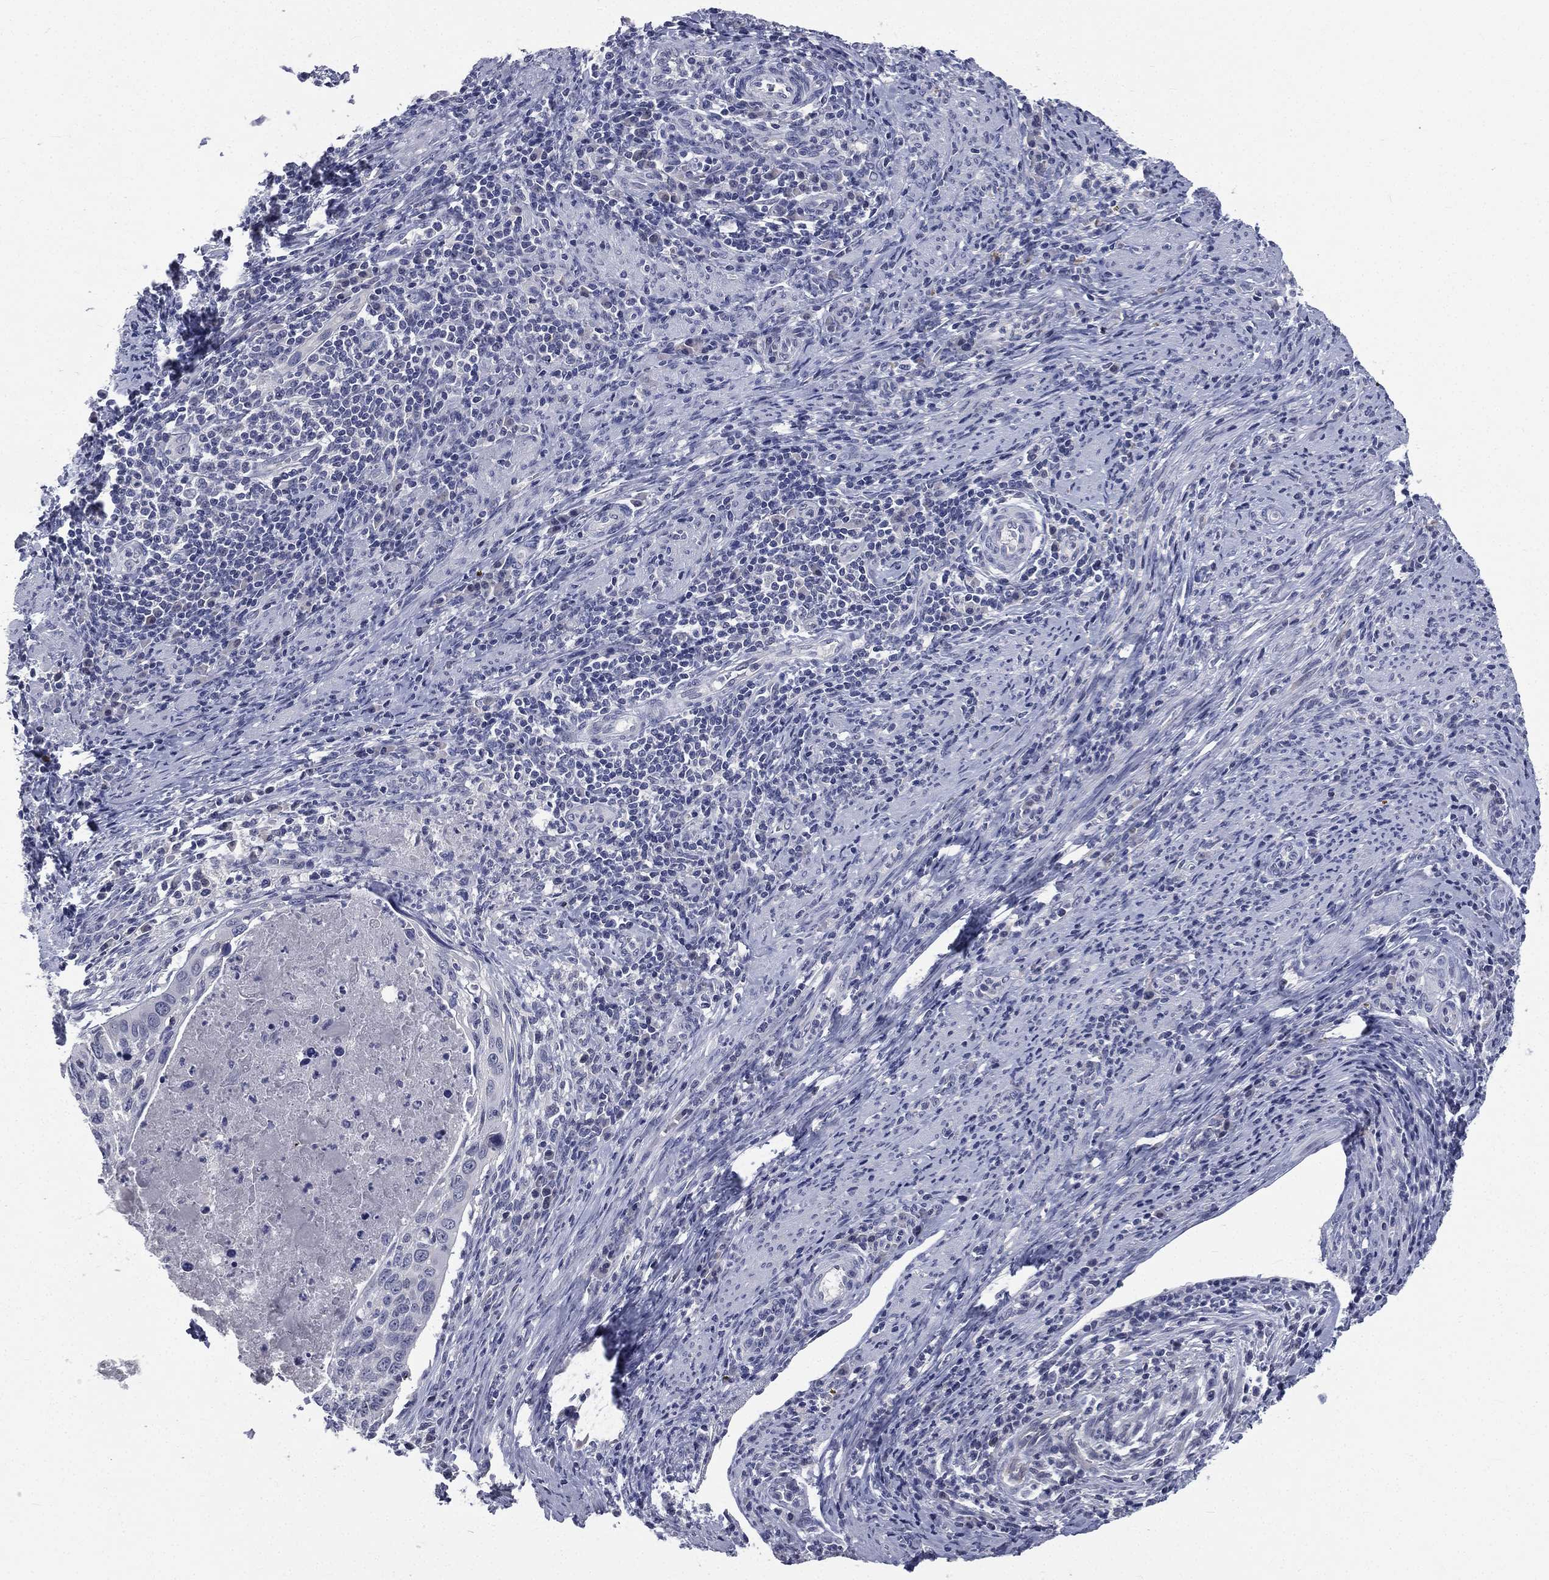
{"staining": {"intensity": "negative", "quantity": "none", "location": "none"}, "tissue": "cervical cancer", "cell_type": "Tumor cells", "image_type": "cancer", "snomed": [{"axis": "morphology", "description": "Squamous cell carcinoma, NOS"}, {"axis": "topography", "description": "Cervix"}], "caption": "Immunohistochemistry photomicrograph of neoplastic tissue: human cervical squamous cell carcinoma stained with DAB (3,3'-diaminobenzidine) reveals no significant protein positivity in tumor cells. (DAB immunohistochemistry (IHC) with hematoxylin counter stain).", "gene": "IFT27", "patient": {"sex": "female", "age": 26}}